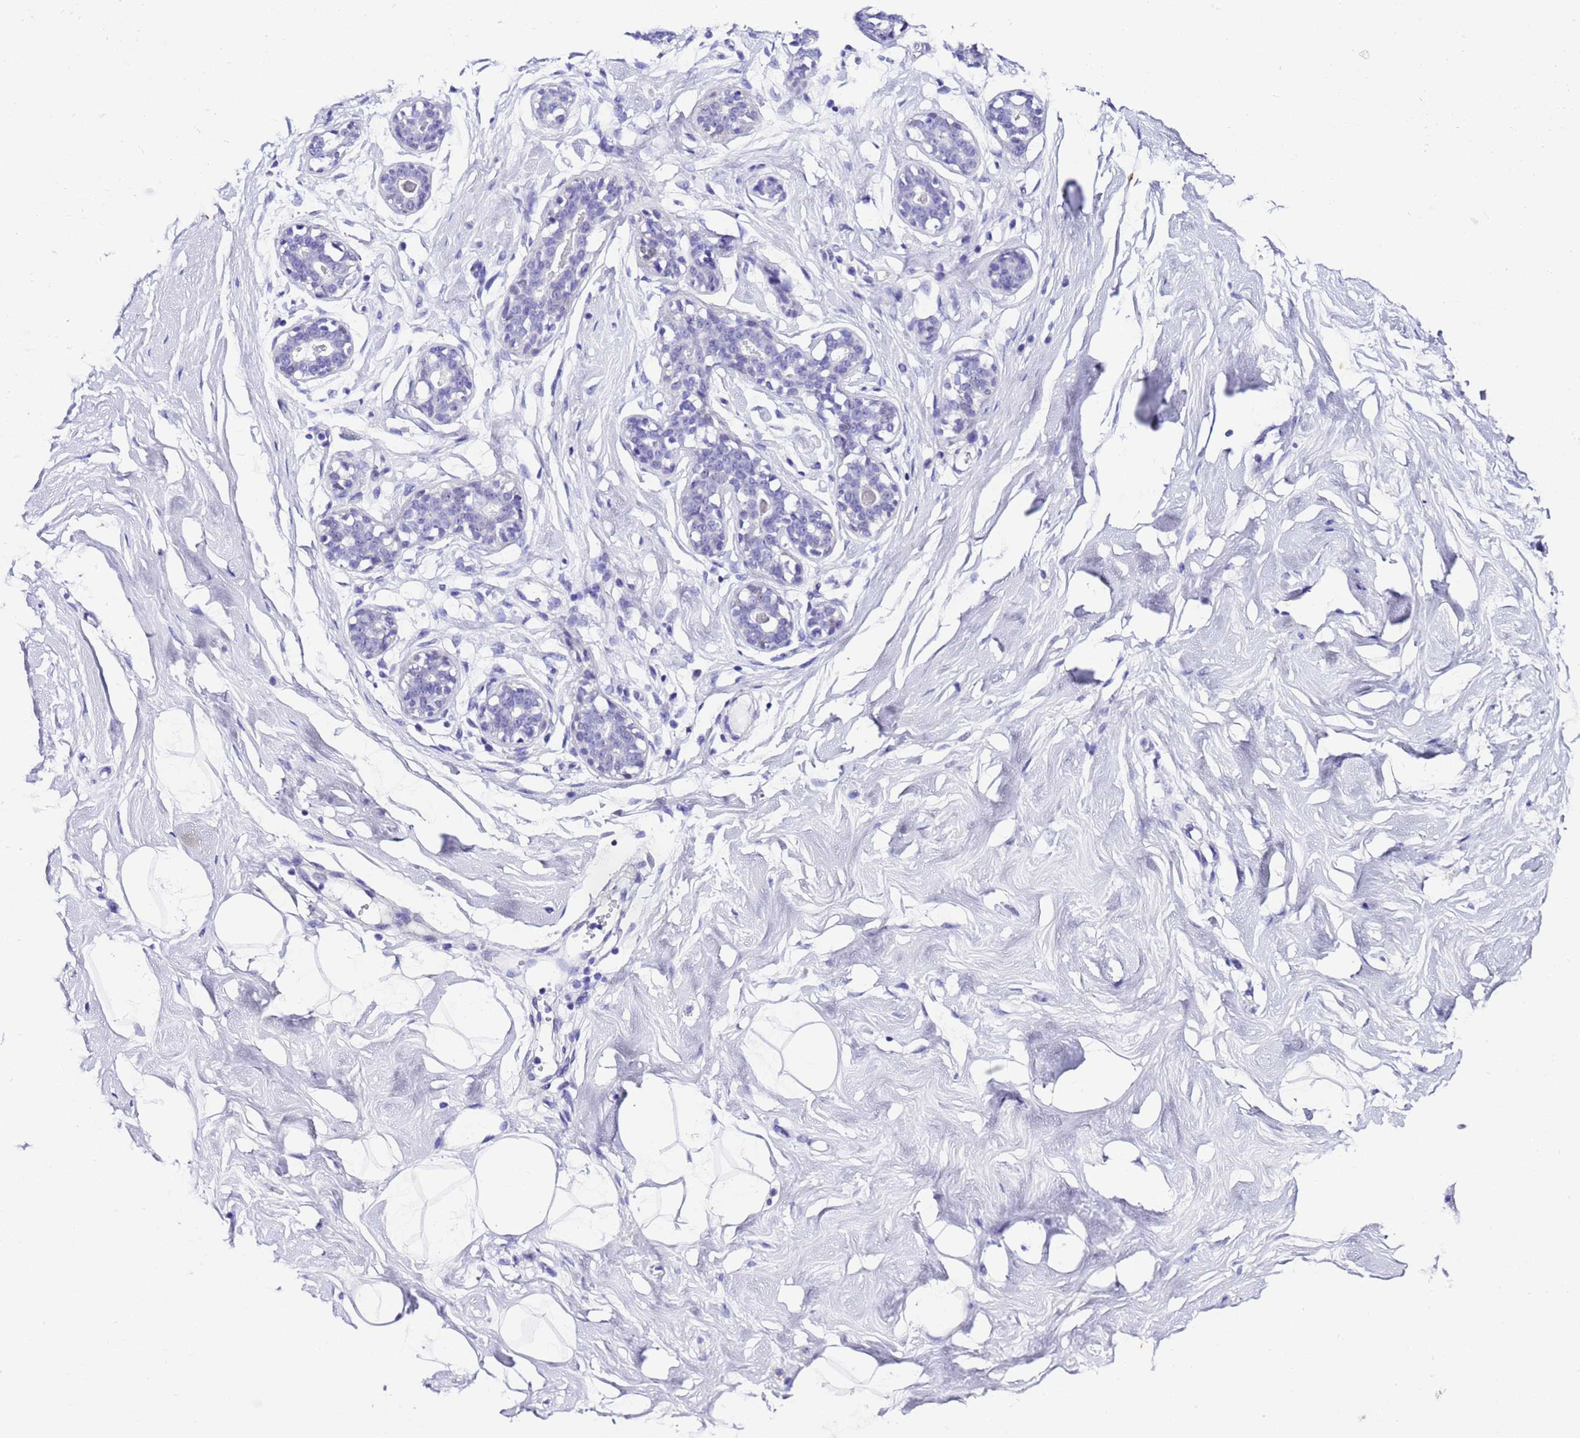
{"staining": {"intensity": "negative", "quantity": "none", "location": "none"}, "tissue": "breast", "cell_type": "Adipocytes", "image_type": "normal", "snomed": [{"axis": "morphology", "description": "Normal tissue, NOS"}, {"axis": "morphology", "description": "Adenoma, NOS"}, {"axis": "topography", "description": "Breast"}], "caption": "DAB immunohistochemical staining of unremarkable breast demonstrates no significant staining in adipocytes. The staining is performed using DAB brown chromogen with nuclei counter-stained in using hematoxylin.", "gene": "ZNF417", "patient": {"sex": "female", "age": 23}}